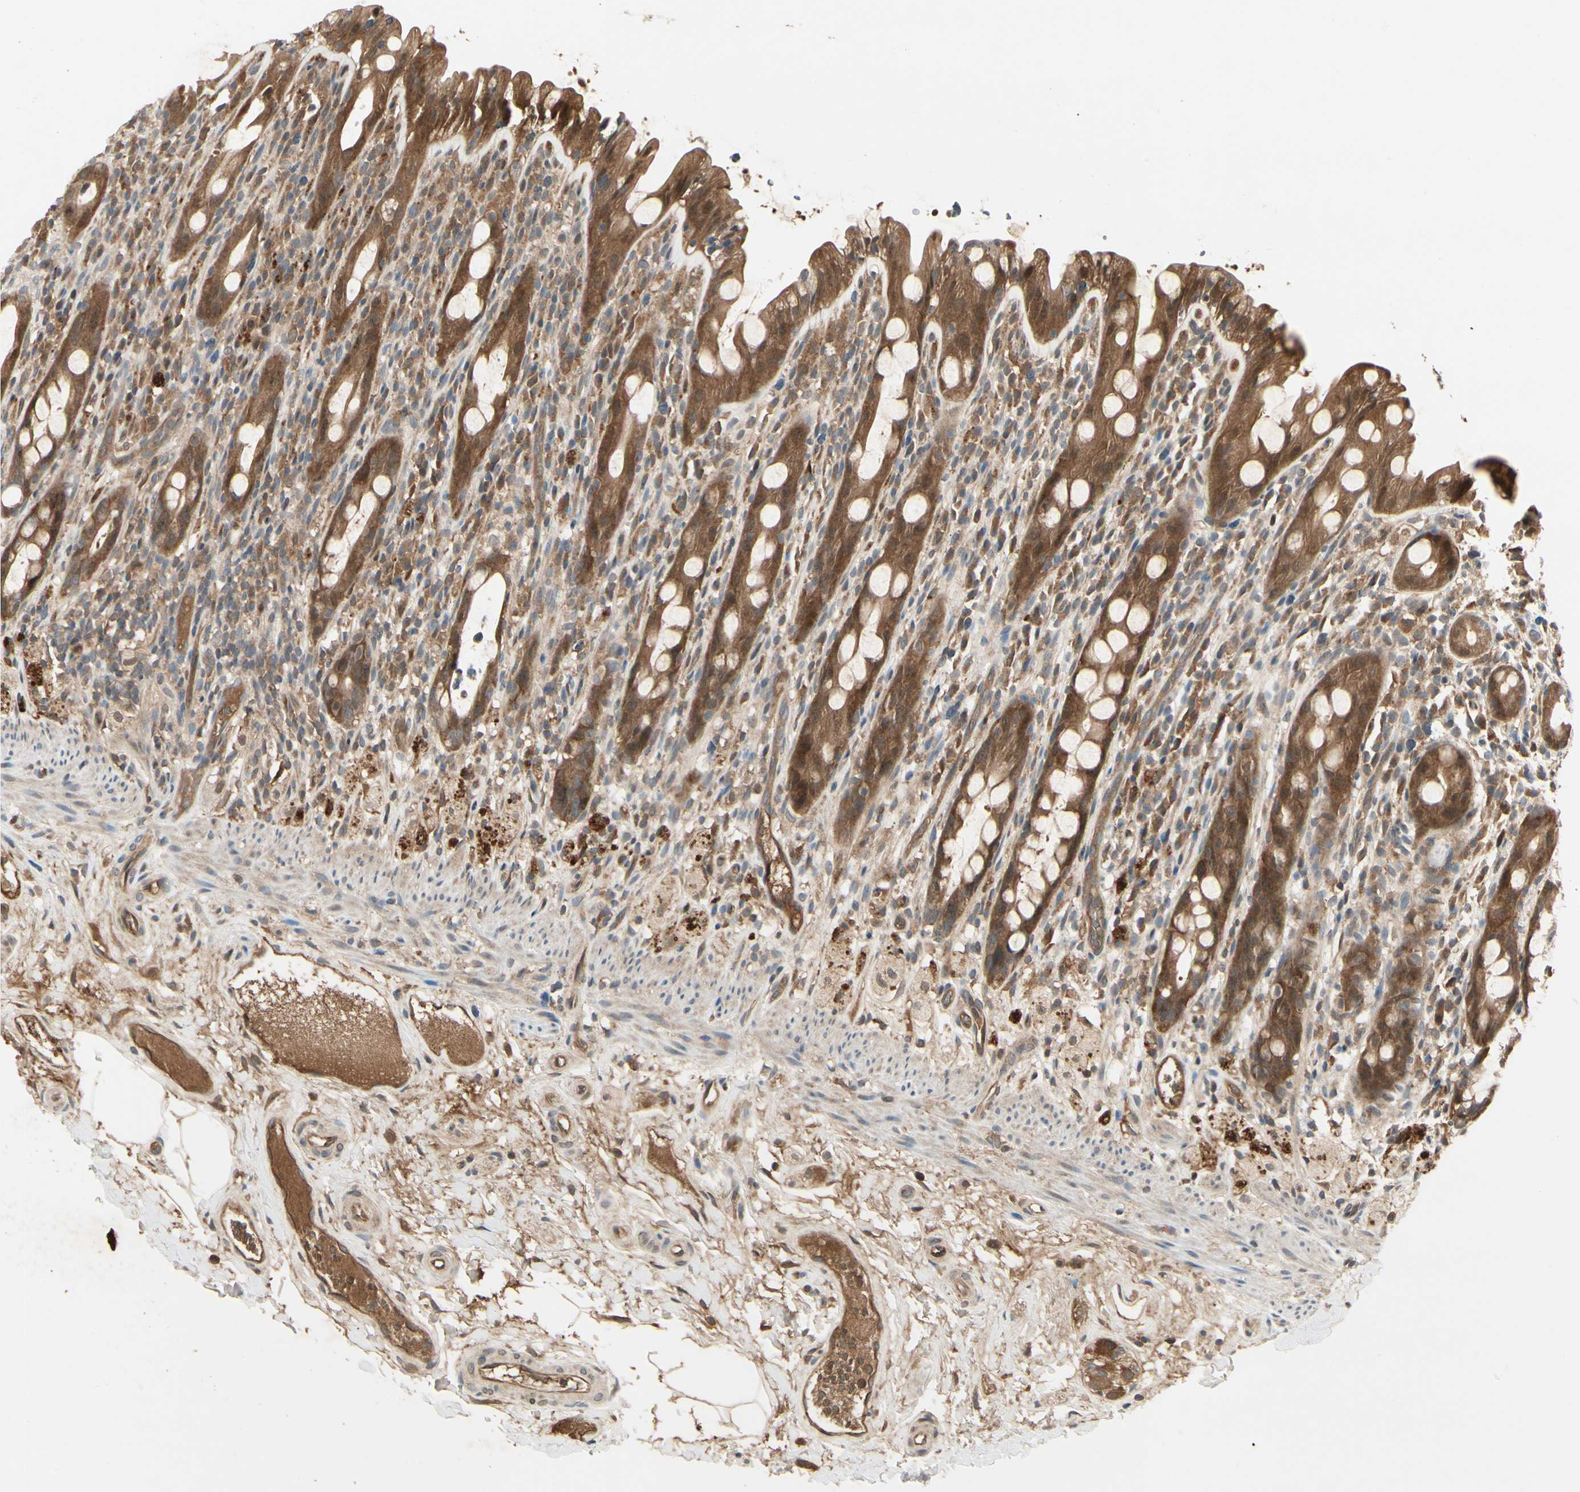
{"staining": {"intensity": "moderate", "quantity": ">75%", "location": "cytoplasmic/membranous"}, "tissue": "rectum", "cell_type": "Glandular cells", "image_type": "normal", "snomed": [{"axis": "morphology", "description": "Normal tissue, NOS"}, {"axis": "topography", "description": "Rectum"}], "caption": "A high-resolution micrograph shows immunohistochemistry (IHC) staining of unremarkable rectum, which exhibits moderate cytoplasmic/membranous positivity in about >75% of glandular cells.", "gene": "RNF14", "patient": {"sex": "male", "age": 44}}